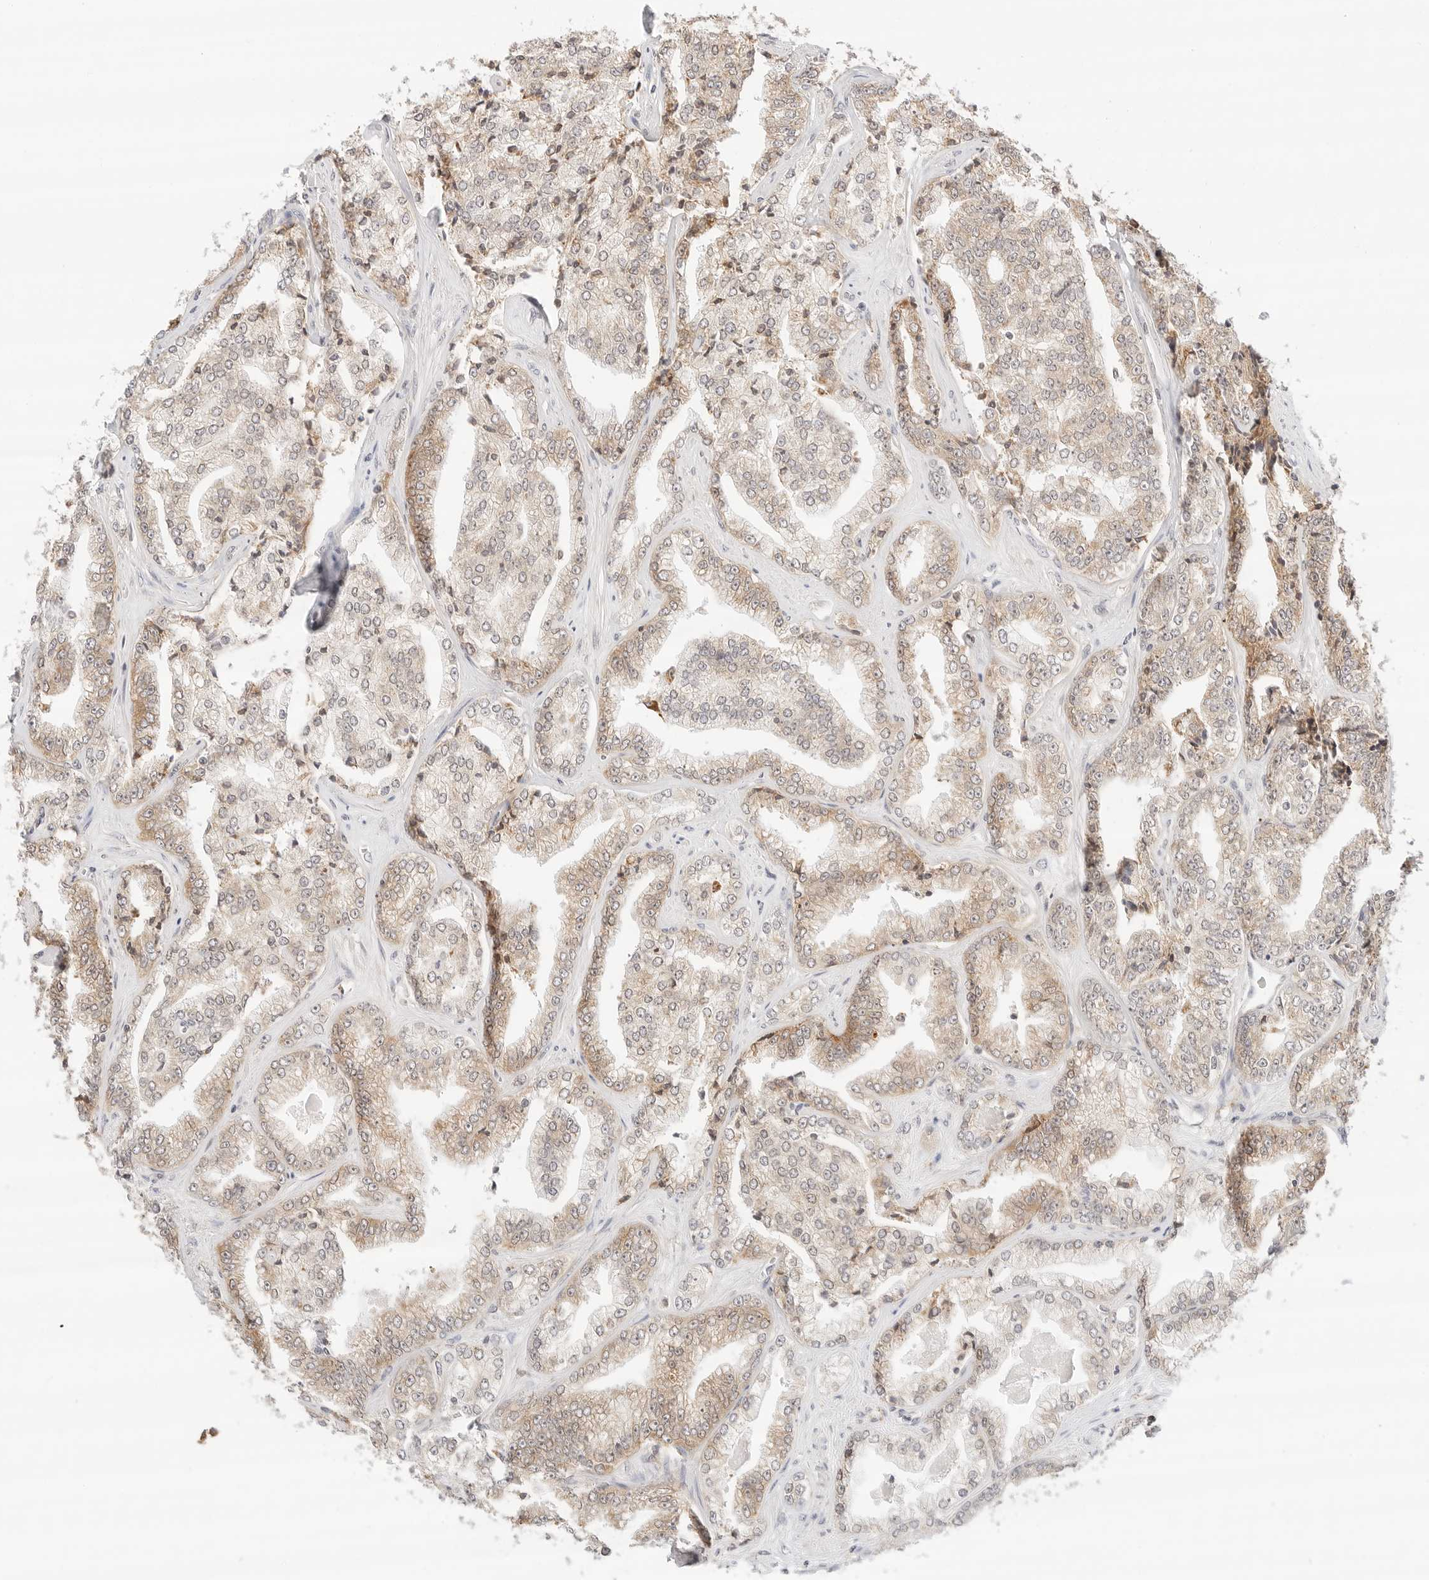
{"staining": {"intensity": "moderate", "quantity": ">75%", "location": "cytoplasmic/membranous"}, "tissue": "prostate cancer", "cell_type": "Tumor cells", "image_type": "cancer", "snomed": [{"axis": "morphology", "description": "Adenocarcinoma, High grade"}, {"axis": "topography", "description": "Prostate"}], "caption": "Tumor cells demonstrate medium levels of moderate cytoplasmic/membranous expression in about >75% of cells in adenocarcinoma (high-grade) (prostate).", "gene": "ERO1B", "patient": {"sex": "male", "age": 71}}